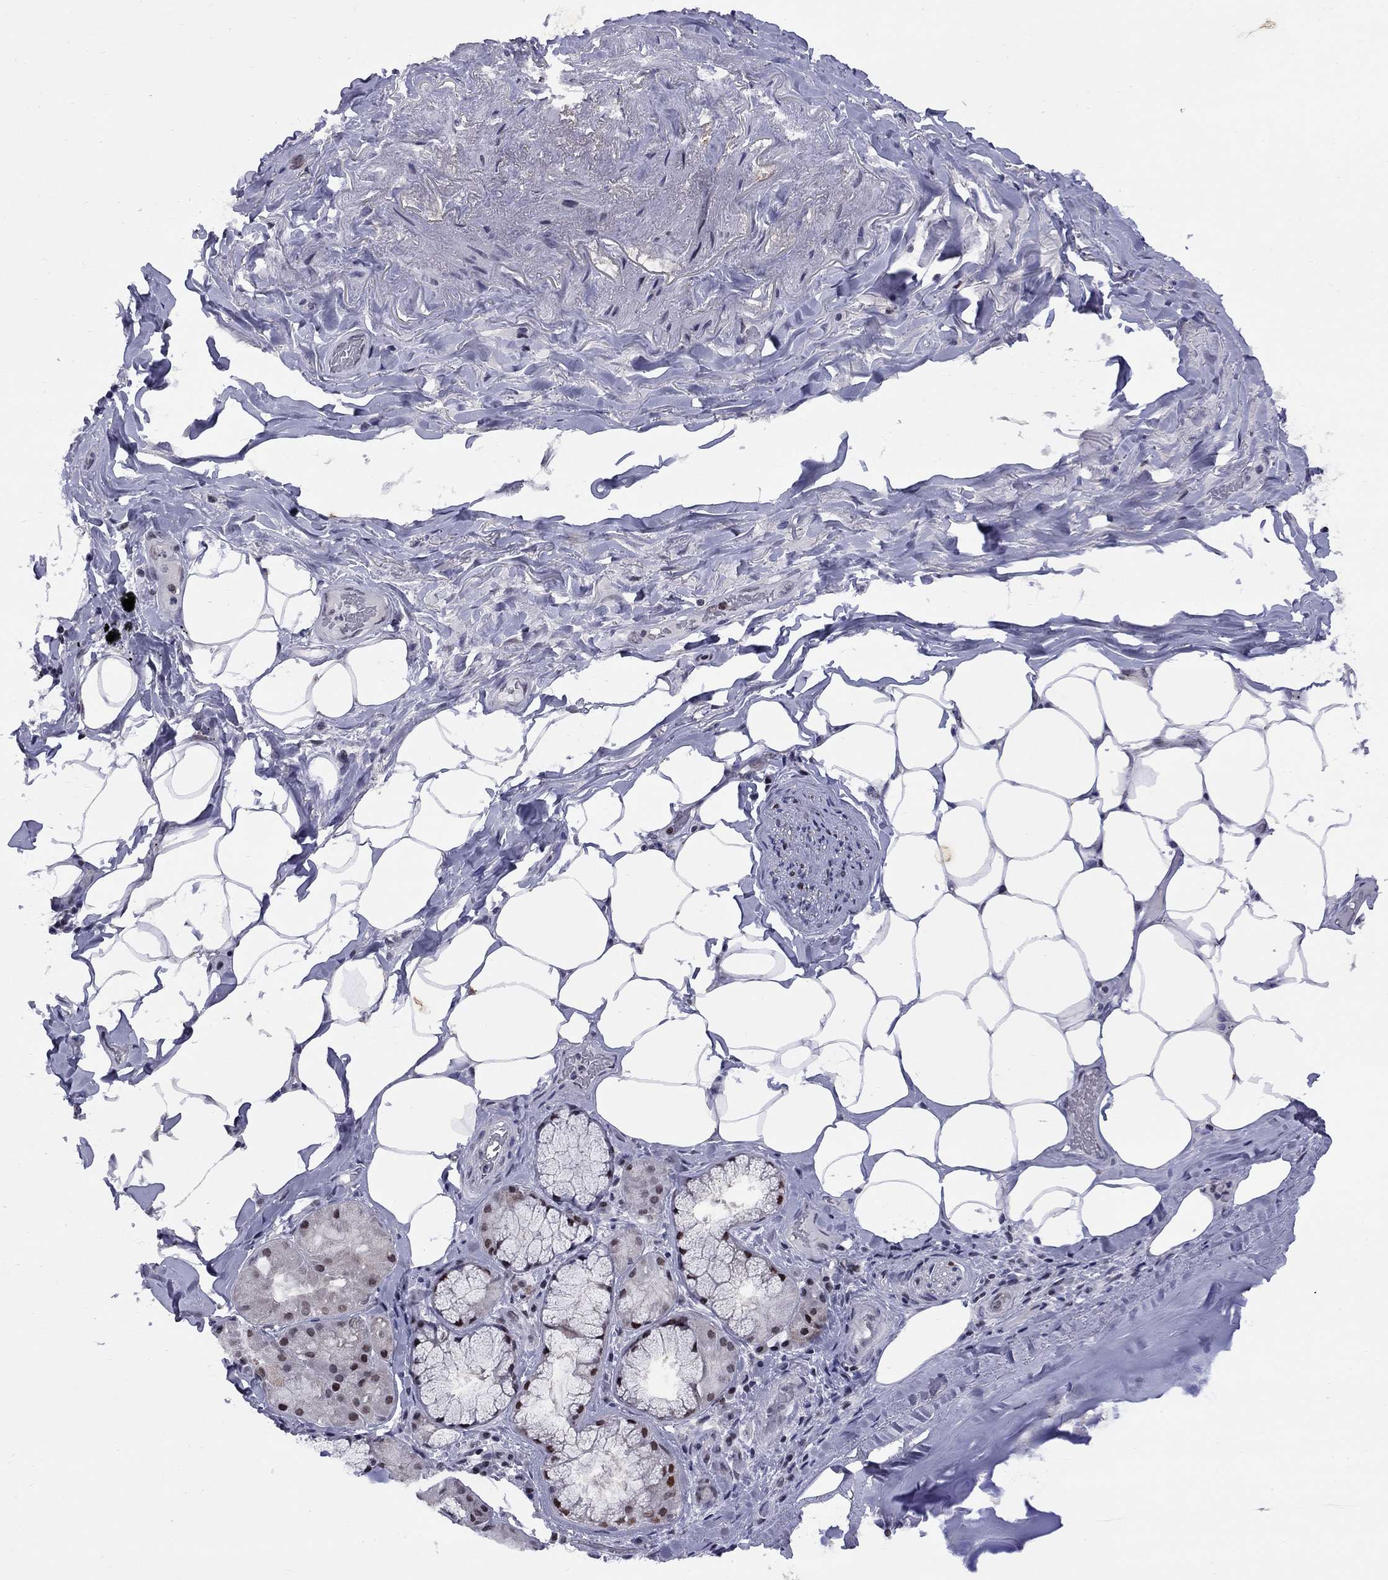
{"staining": {"intensity": "negative", "quantity": "none", "location": "none"}, "tissue": "adipose tissue", "cell_type": "Adipocytes", "image_type": "normal", "snomed": [{"axis": "morphology", "description": "Normal tissue, NOS"}, {"axis": "topography", "description": "Bronchus"}, {"axis": "topography", "description": "Lung"}], "caption": "The histopathology image demonstrates no staining of adipocytes in benign adipose tissue. (DAB immunohistochemistry (IHC) with hematoxylin counter stain).", "gene": "TAF9", "patient": {"sex": "female", "age": 57}}